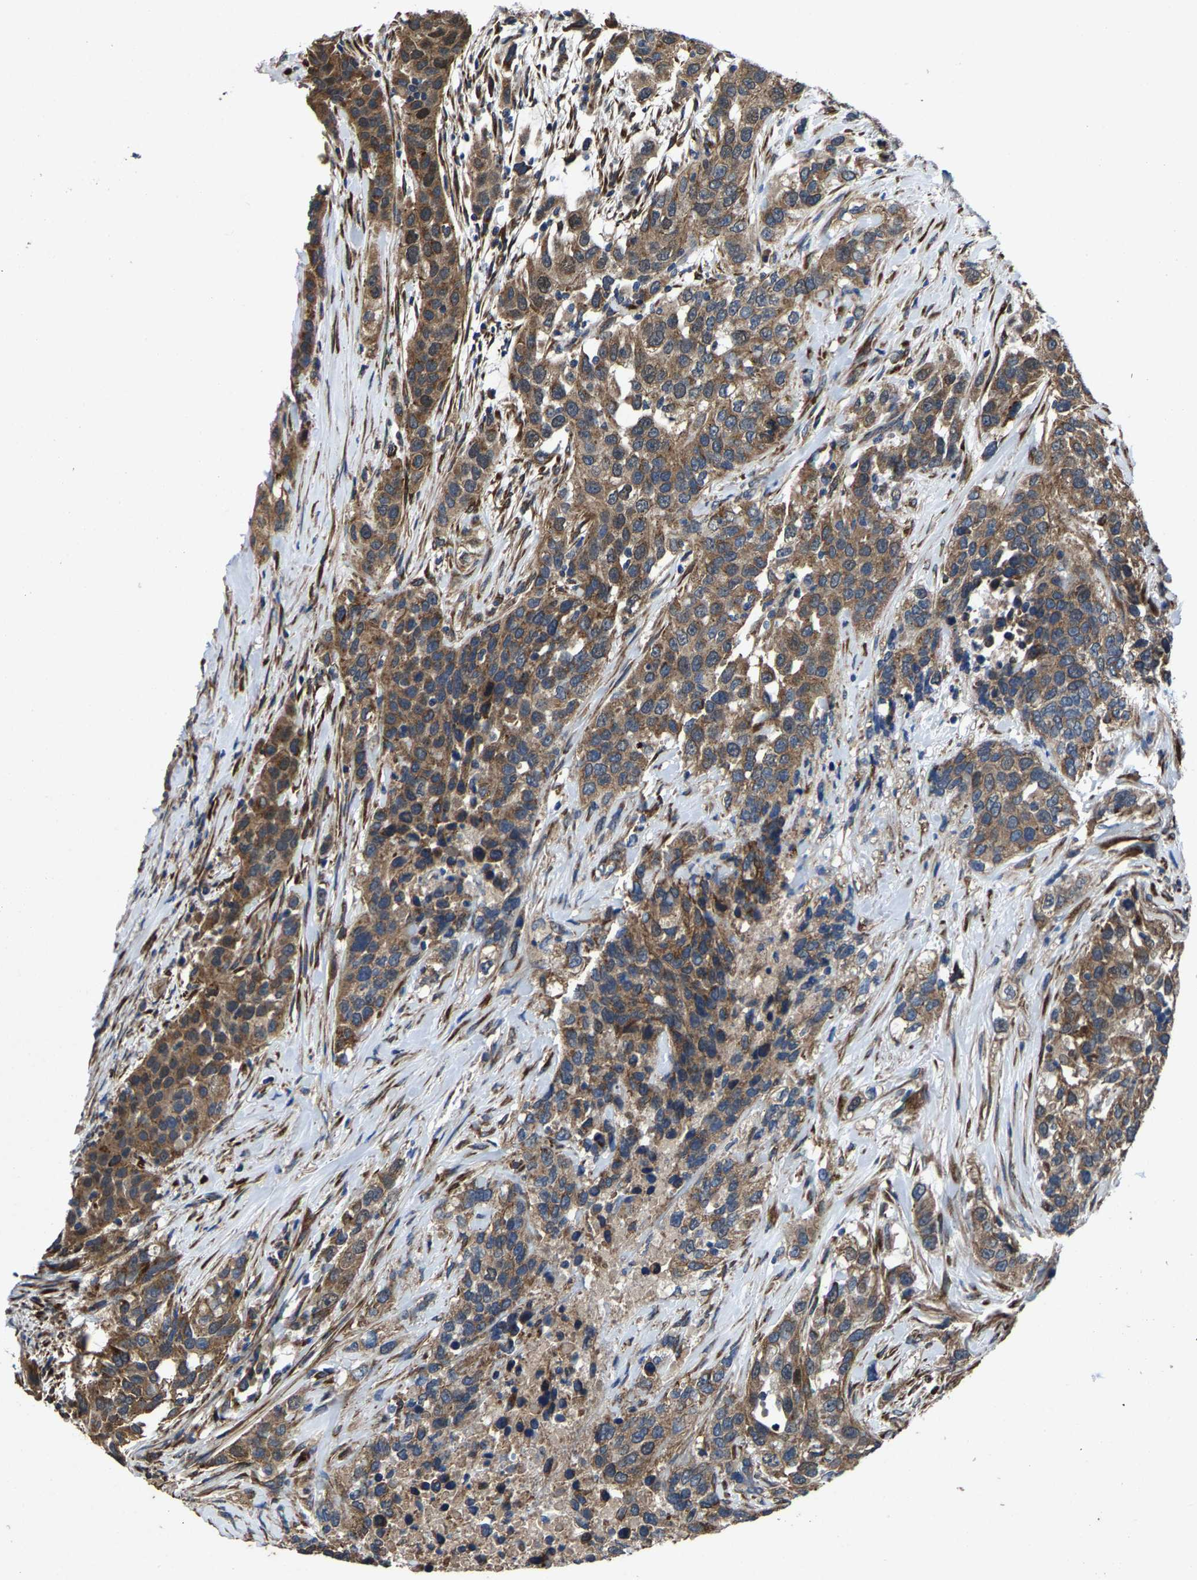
{"staining": {"intensity": "moderate", "quantity": ">75%", "location": "cytoplasmic/membranous"}, "tissue": "urothelial cancer", "cell_type": "Tumor cells", "image_type": "cancer", "snomed": [{"axis": "morphology", "description": "Urothelial carcinoma, High grade"}, {"axis": "topography", "description": "Urinary bladder"}], "caption": "Protein expression analysis of high-grade urothelial carcinoma displays moderate cytoplasmic/membranous expression in about >75% of tumor cells.", "gene": "PDP1", "patient": {"sex": "female", "age": 80}}